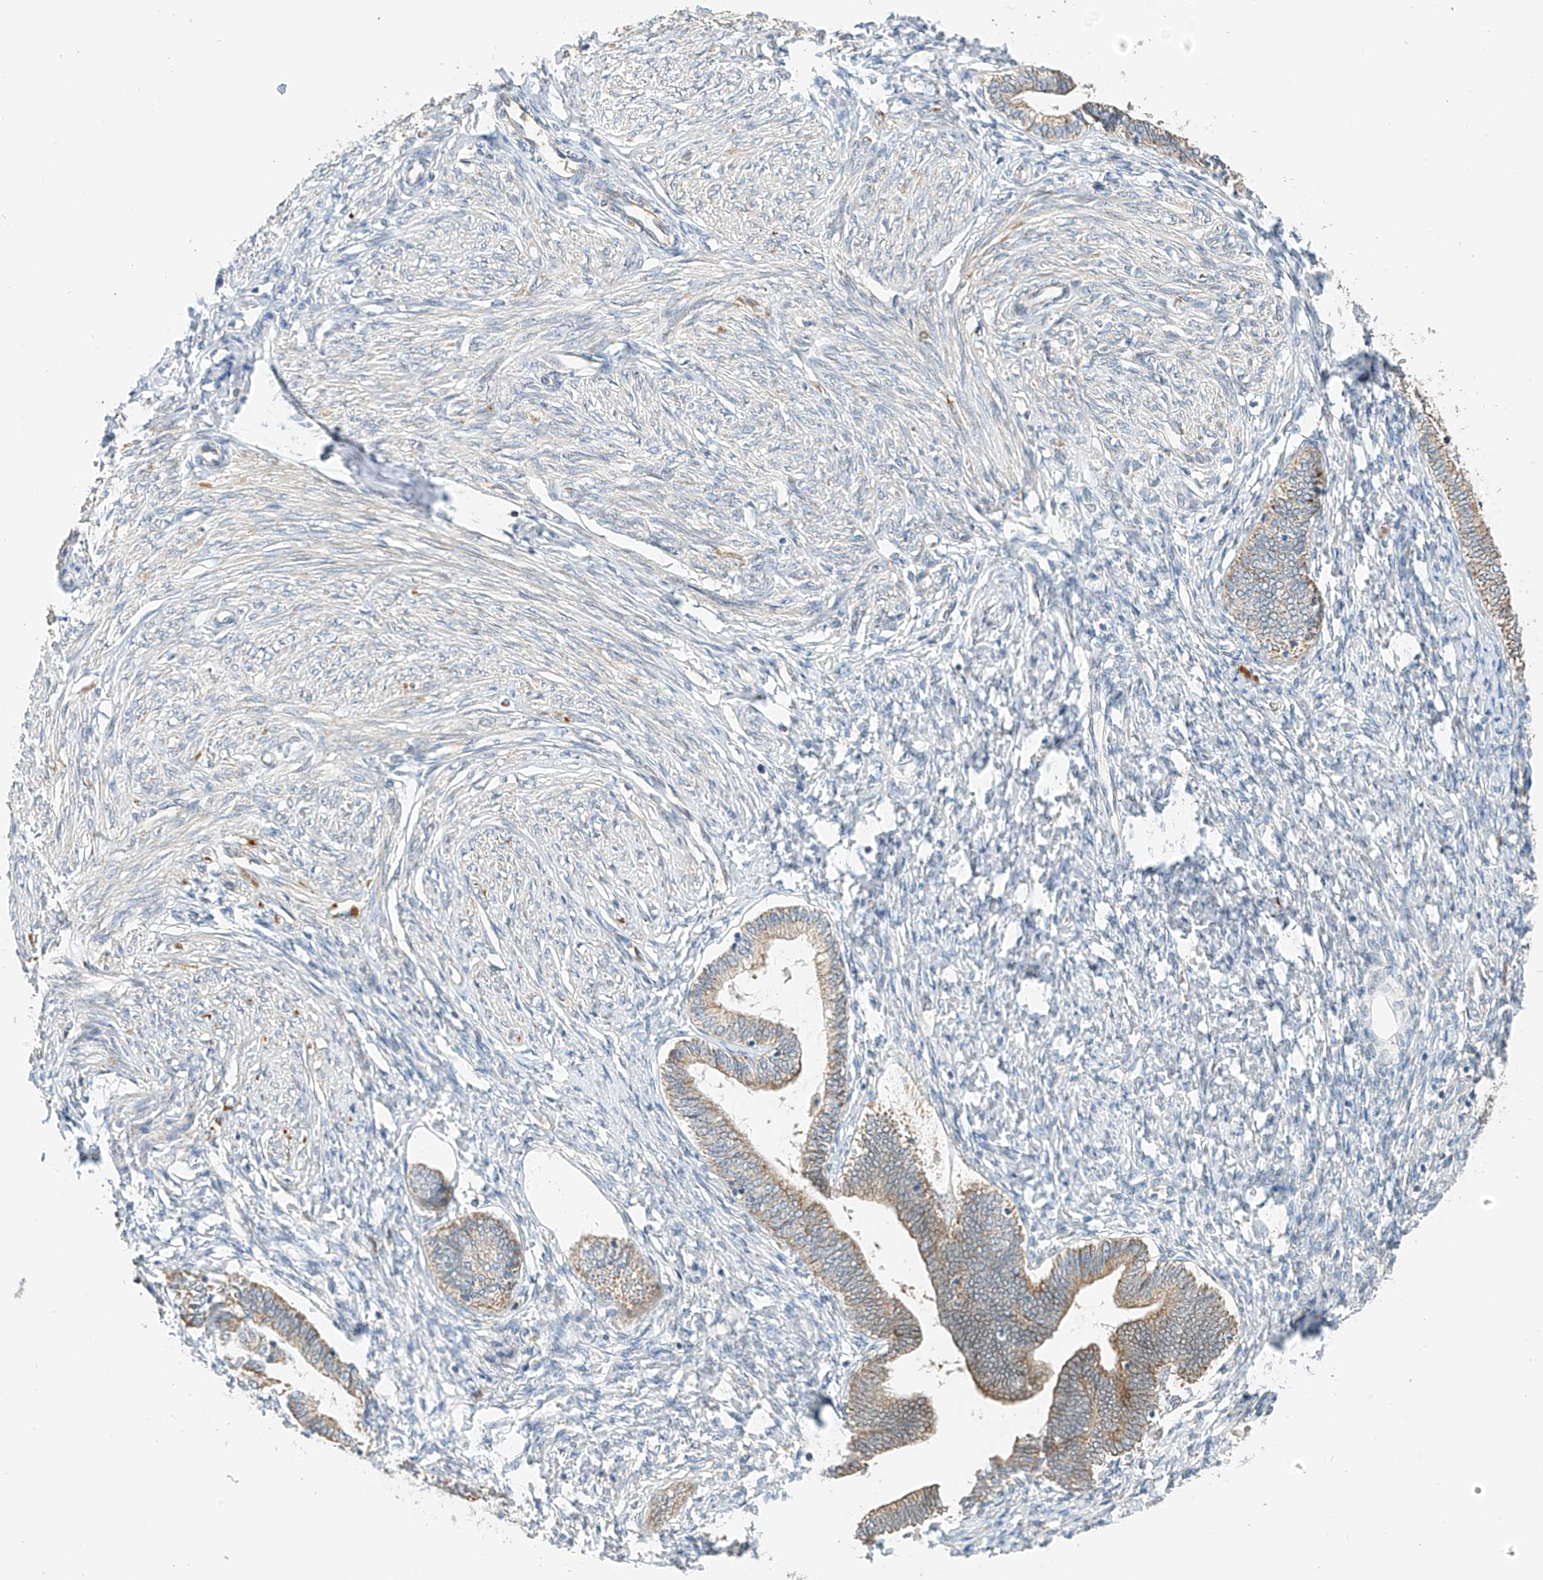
{"staining": {"intensity": "negative", "quantity": "none", "location": "none"}, "tissue": "endometrium", "cell_type": "Cells in endometrial stroma", "image_type": "normal", "snomed": [{"axis": "morphology", "description": "Normal tissue, NOS"}, {"axis": "topography", "description": "Endometrium"}], "caption": "A high-resolution image shows immunohistochemistry (IHC) staining of normal endometrium, which exhibits no significant positivity in cells in endometrial stroma. Nuclei are stained in blue.", "gene": "PPA2", "patient": {"sex": "female", "age": 72}}